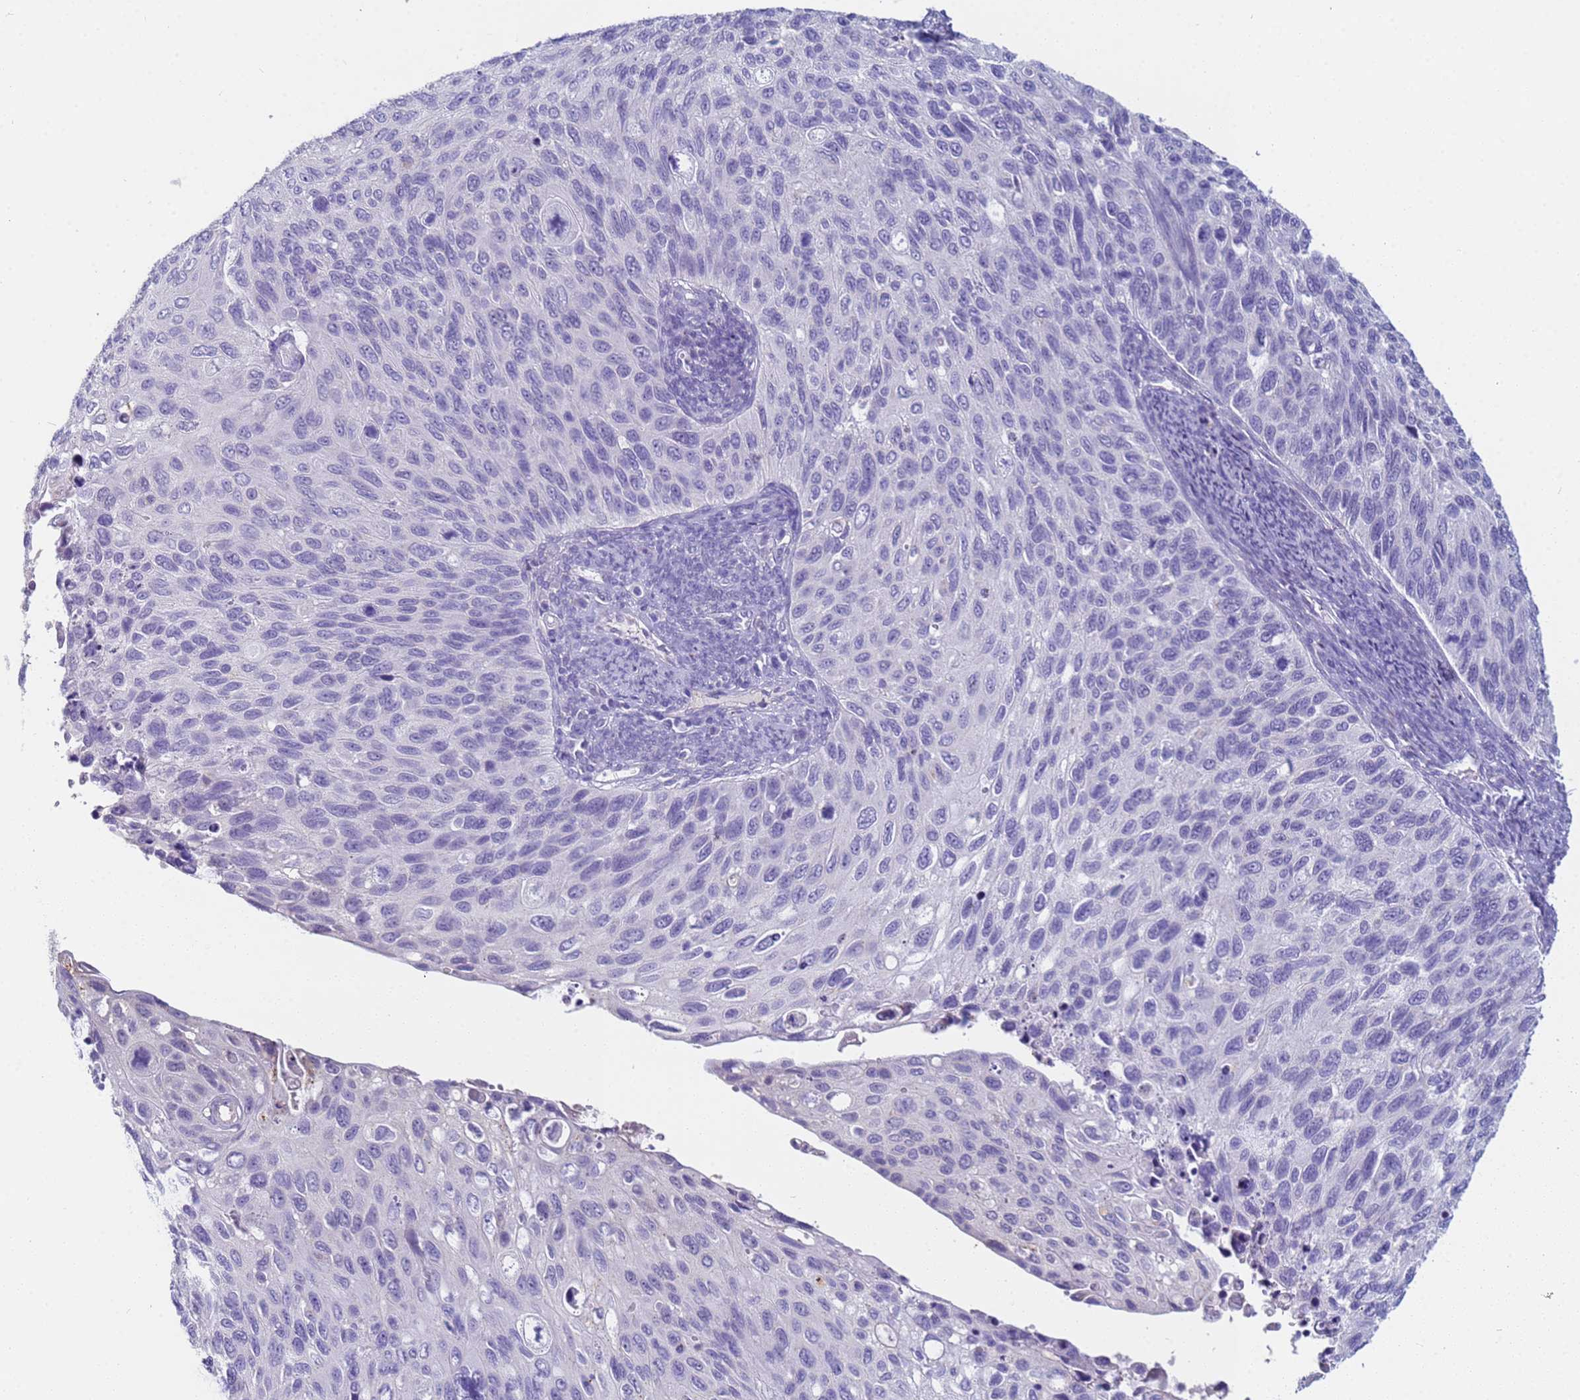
{"staining": {"intensity": "negative", "quantity": "none", "location": "none"}, "tissue": "cervical cancer", "cell_type": "Tumor cells", "image_type": "cancer", "snomed": [{"axis": "morphology", "description": "Squamous cell carcinoma, NOS"}, {"axis": "topography", "description": "Cervix"}], "caption": "This is an immunohistochemistry image of human cervical squamous cell carcinoma. There is no positivity in tumor cells.", "gene": "B3GNT8", "patient": {"sex": "female", "age": 70}}